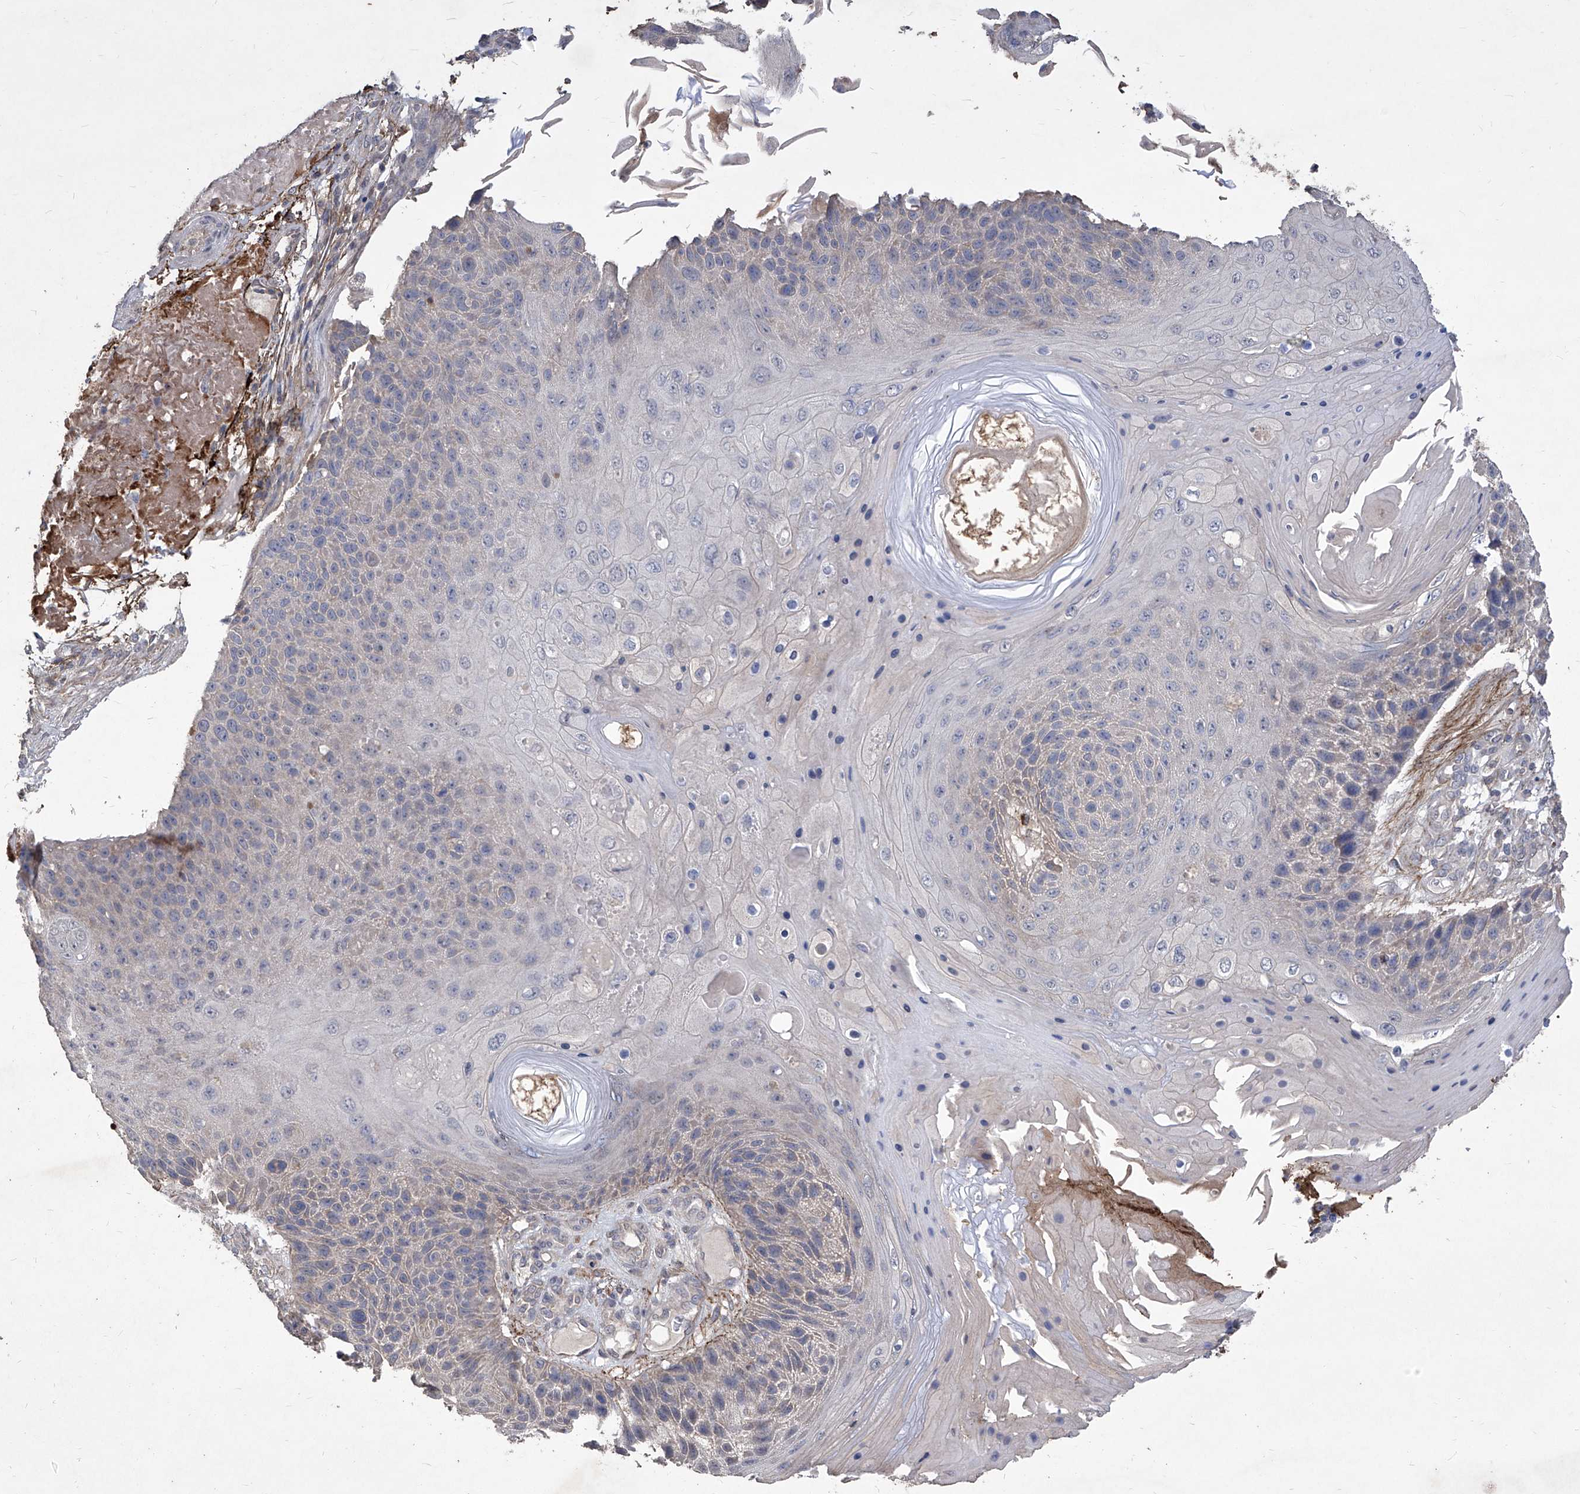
{"staining": {"intensity": "negative", "quantity": "none", "location": "none"}, "tissue": "skin cancer", "cell_type": "Tumor cells", "image_type": "cancer", "snomed": [{"axis": "morphology", "description": "Squamous cell carcinoma, NOS"}, {"axis": "topography", "description": "Skin"}], "caption": "Tumor cells are negative for protein expression in human squamous cell carcinoma (skin). Nuclei are stained in blue.", "gene": "TXNIP", "patient": {"sex": "female", "age": 88}}